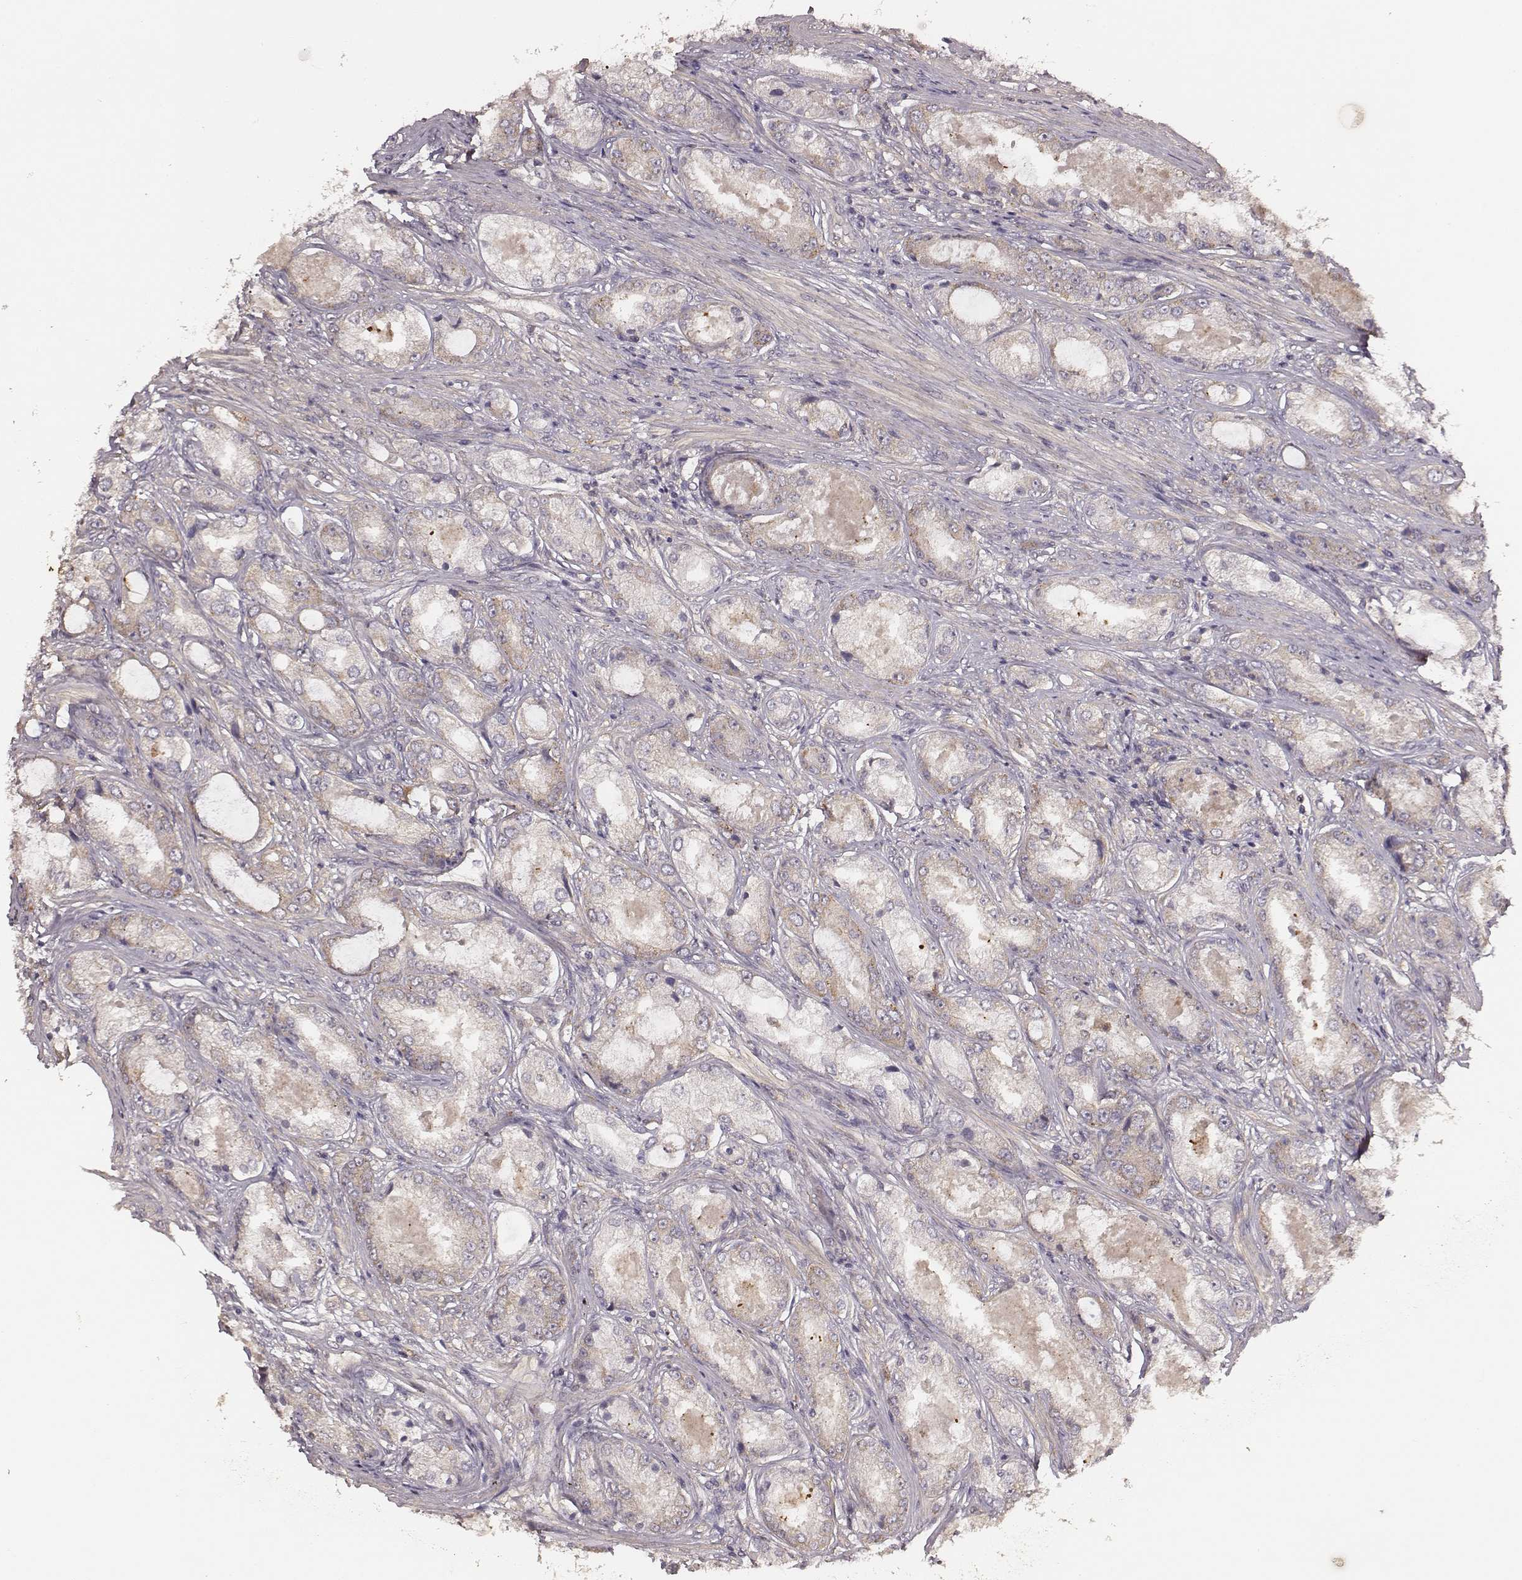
{"staining": {"intensity": "negative", "quantity": "none", "location": "none"}, "tissue": "prostate cancer", "cell_type": "Tumor cells", "image_type": "cancer", "snomed": [{"axis": "morphology", "description": "Adenocarcinoma, Low grade"}, {"axis": "topography", "description": "Prostate"}], "caption": "Image shows no significant protein expression in tumor cells of low-grade adenocarcinoma (prostate).", "gene": "VPS26A", "patient": {"sex": "male", "age": 68}}